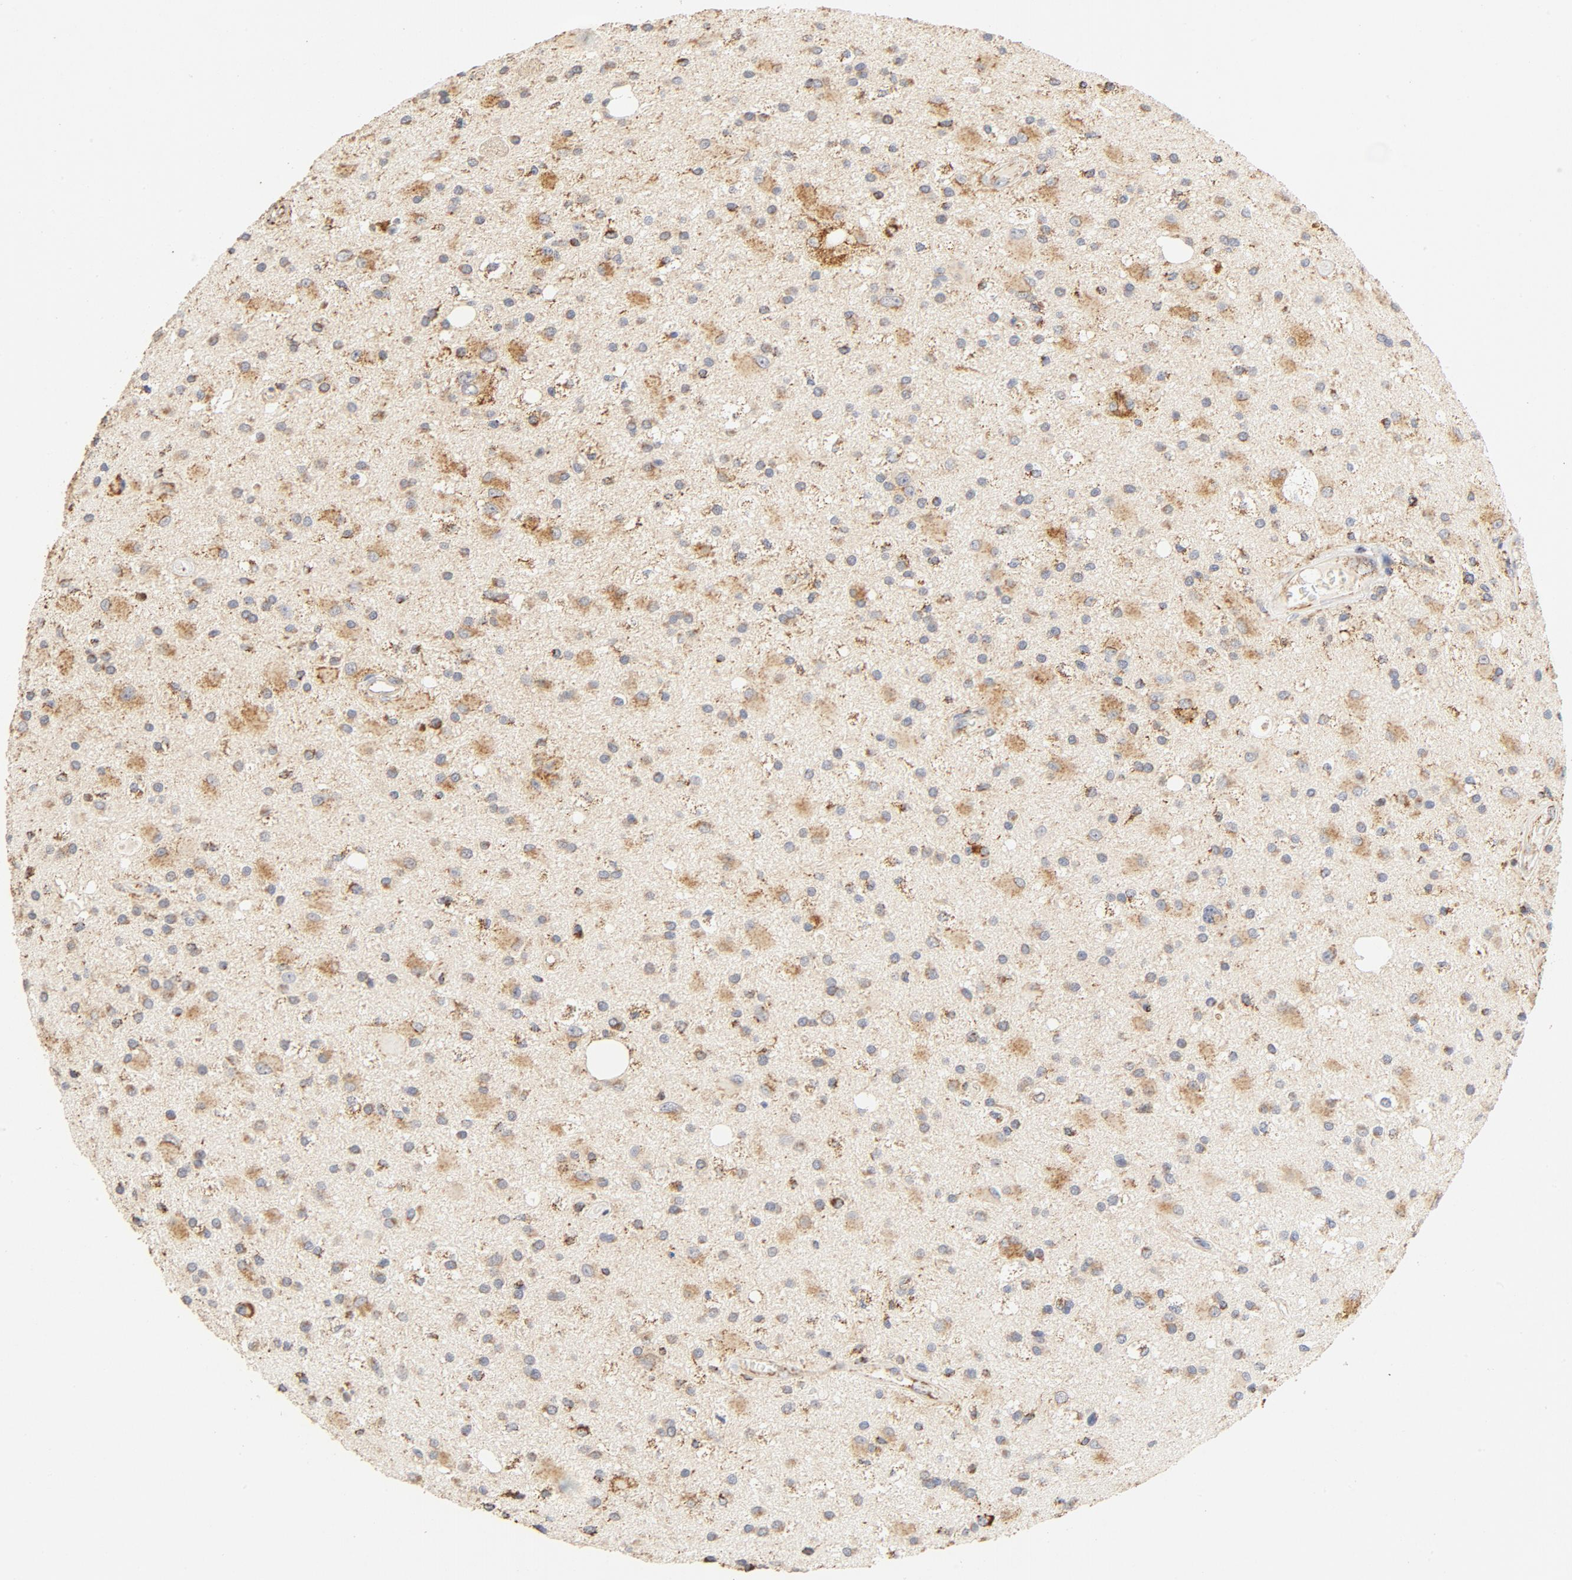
{"staining": {"intensity": "moderate", "quantity": ">75%", "location": "cytoplasmic/membranous"}, "tissue": "glioma", "cell_type": "Tumor cells", "image_type": "cancer", "snomed": [{"axis": "morphology", "description": "Glioma, malignant, Low grade"}, {"axis": "topography", "description": "Brain"}], "caption": "Brown immunohistochemical staining in glioma exhibits moderate cytoplasmic/membranous expression in approximately >75% of tumor cells. The protein of interest is shown in brown color, while the nuclei are stained blue.", "gene": "COX4I1", "patient": {"sex": "male", "age": 58}}